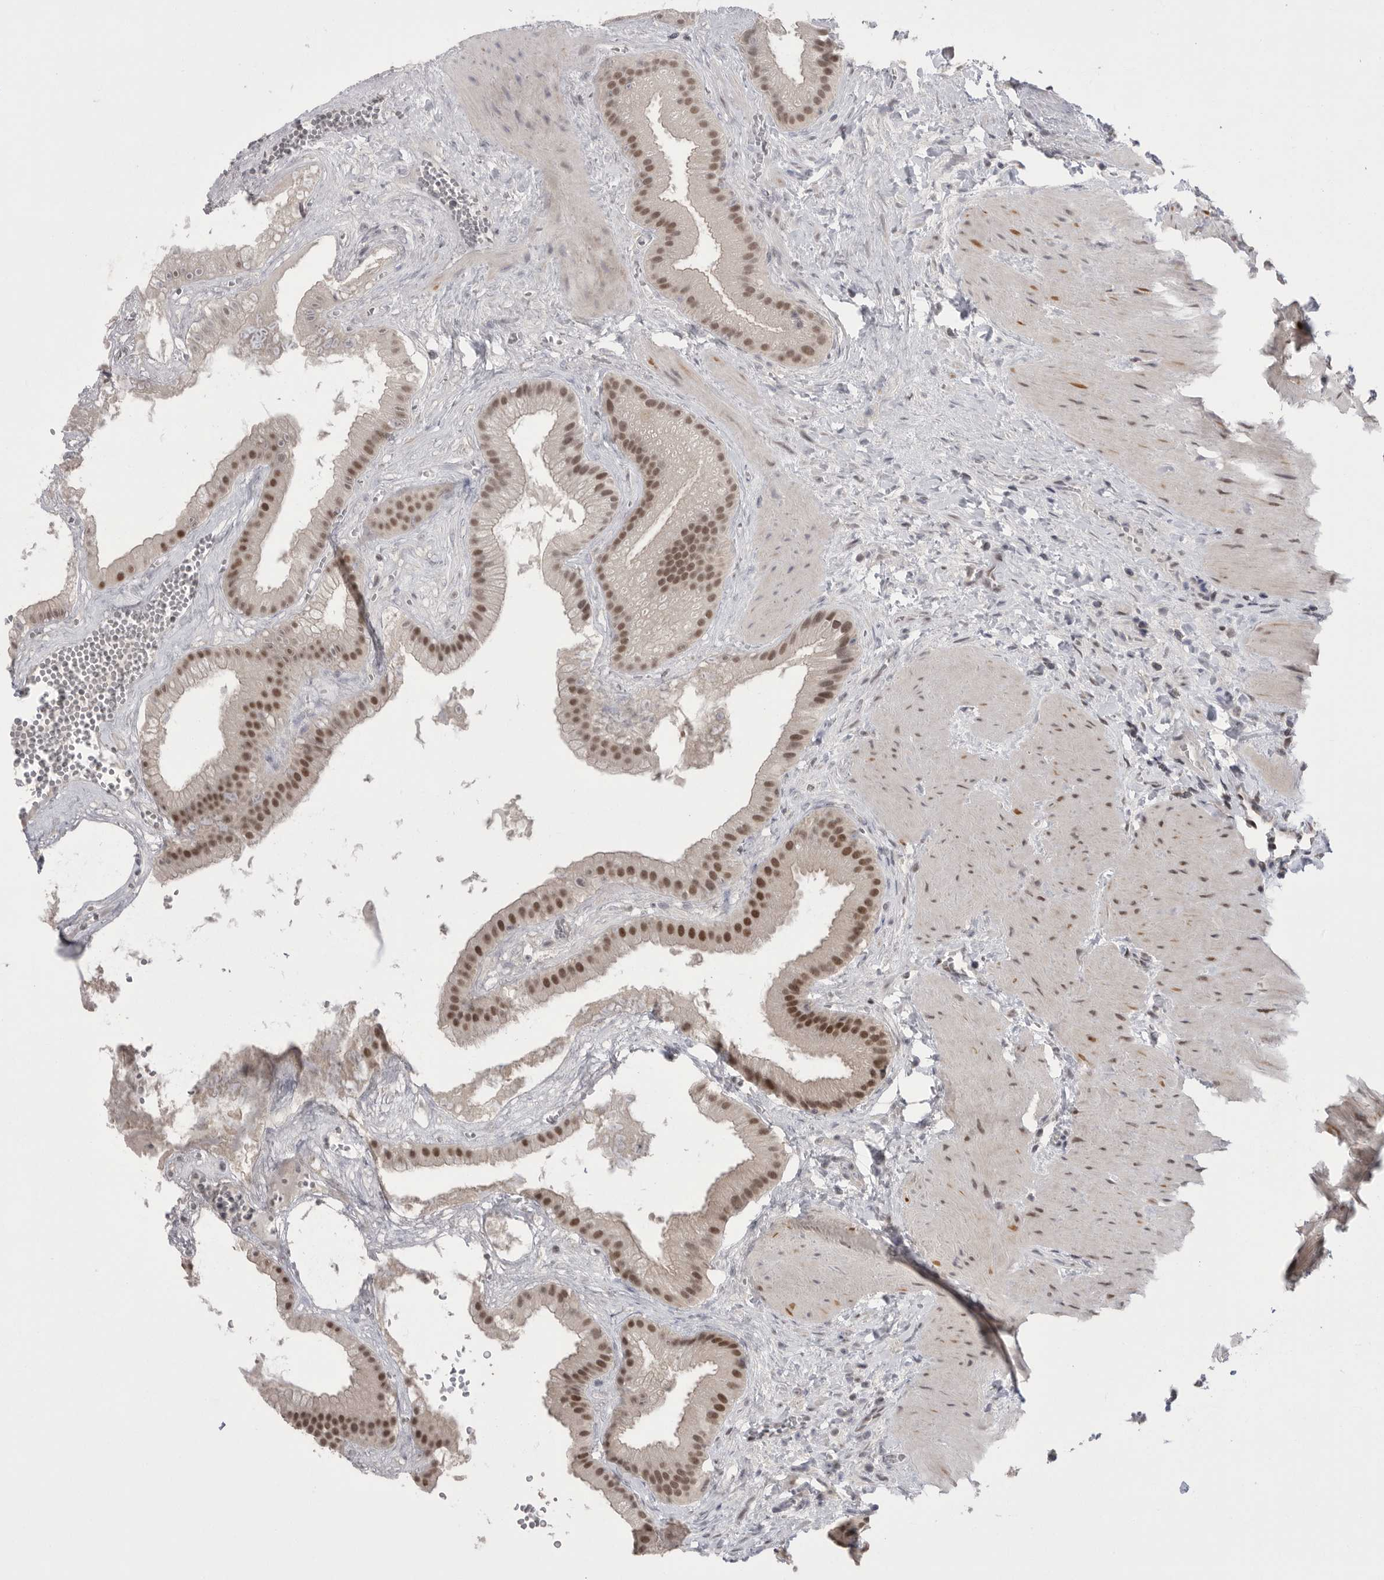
{"staining": {"intensity": "strong", "quantity": ">75%", "location": "nuclear"}, "tissue": "gallbladder", "cell_type": "Glandular cells", "image_type": "normal", "snomed": [{"axis": "morphology", "description": "Normal tissue, NOS"}, {"axis": "topography", "description": "Gallbladder"}], "caption": "Normal gallbladder shows strong nuclear staining in approximately >75% of glandular cells.", "gene": "POU5F1", "patient": {"sex": "male", "age": 55}}